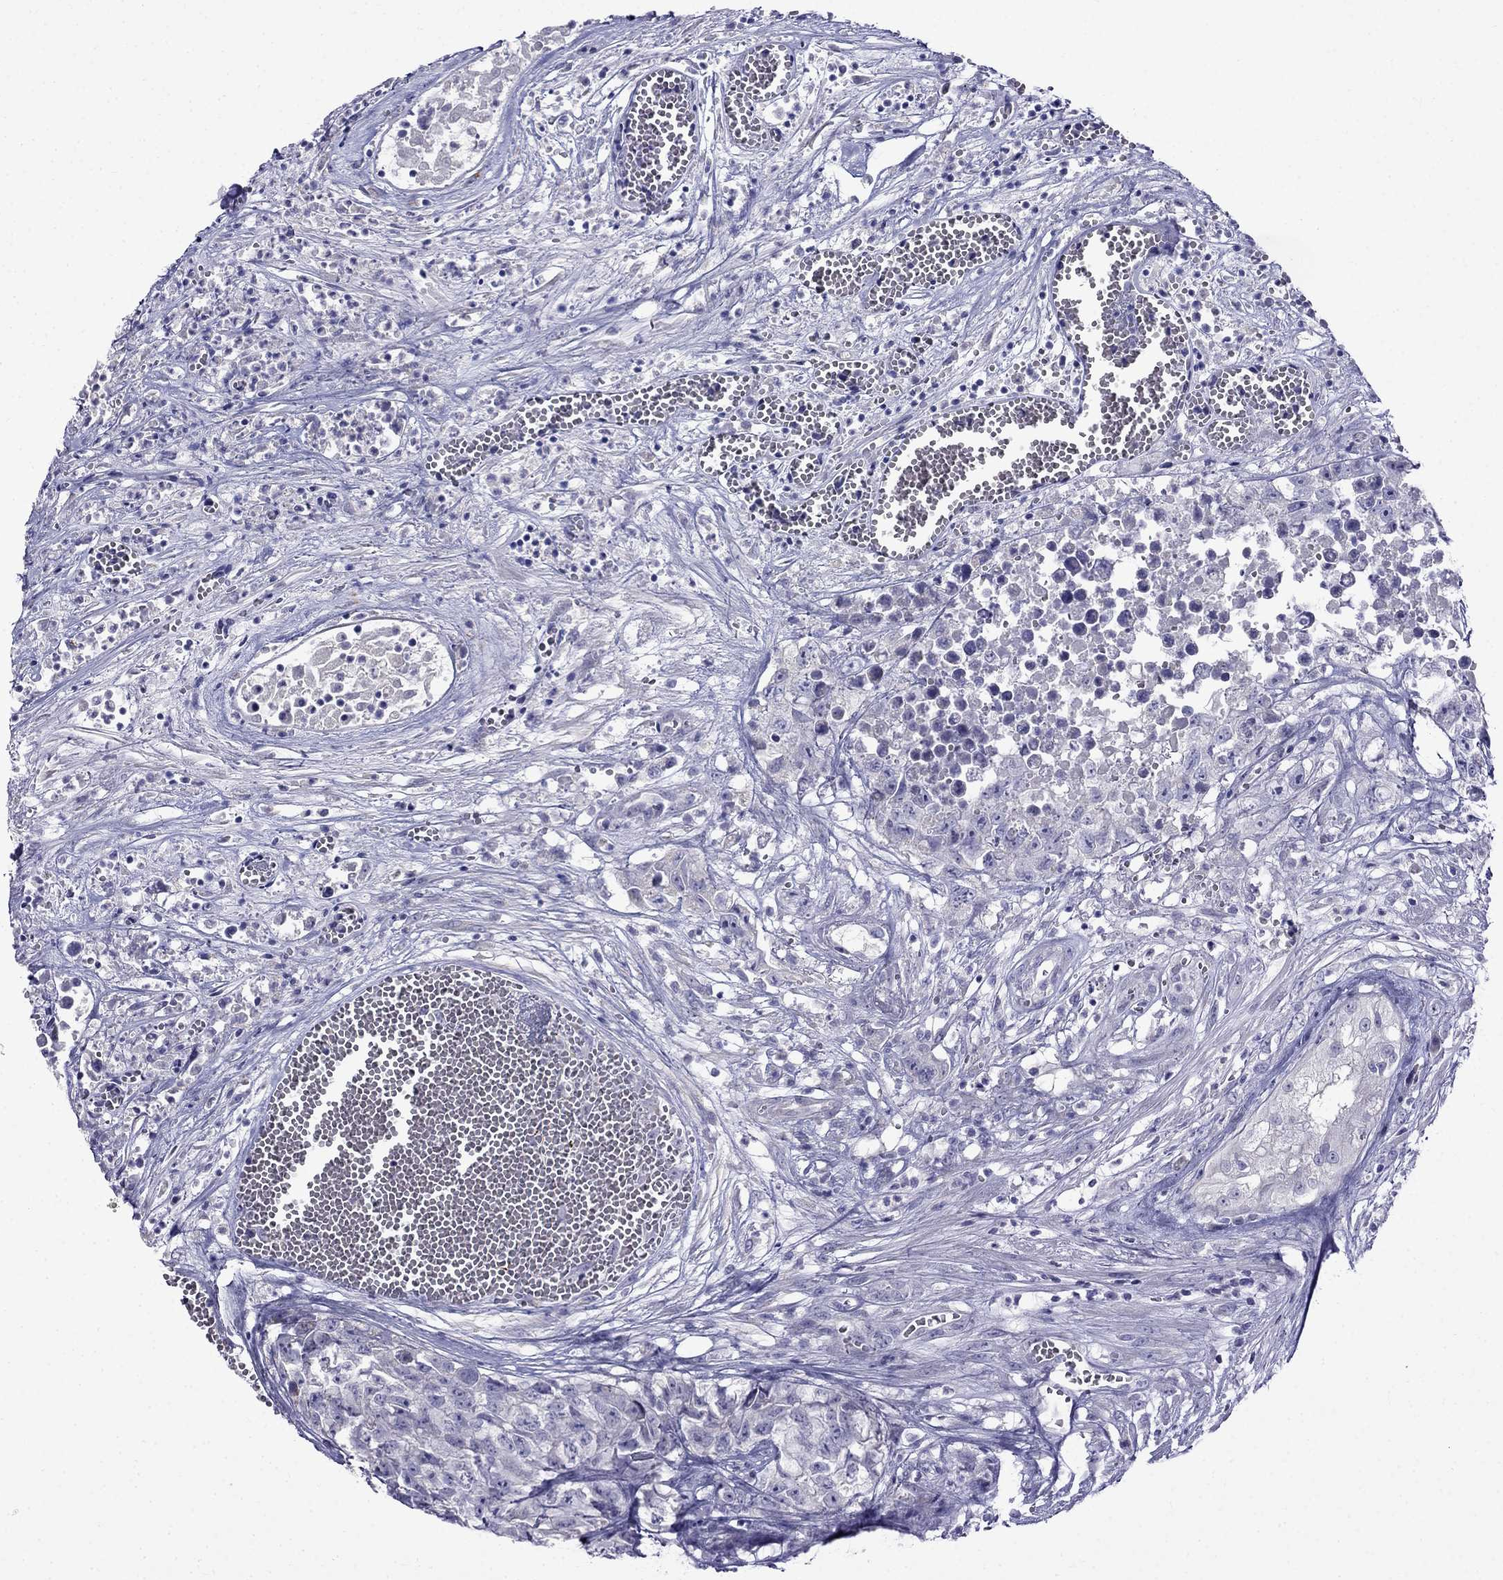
{"staining": {"intensity": "negative", "quantity": "none", "location": "none"}, "tissue": "testis cancer", "cell_type": "Tumor cells", "image_type": "cancer", "snomed": [{"axis": "morphology", "description": "Seminoma, NOS"}, {"axis": "morphology", "description": "Carcinoma, Embryonal, NOS"}, {"axis": "topography", "description": "Testis"}], "caption": "Testis seminoma was stained to show a protein in brown. There is no significant staining in tumor cells.", "gene": "PATE1", "patient": {"sex": "male", "age": 22}}